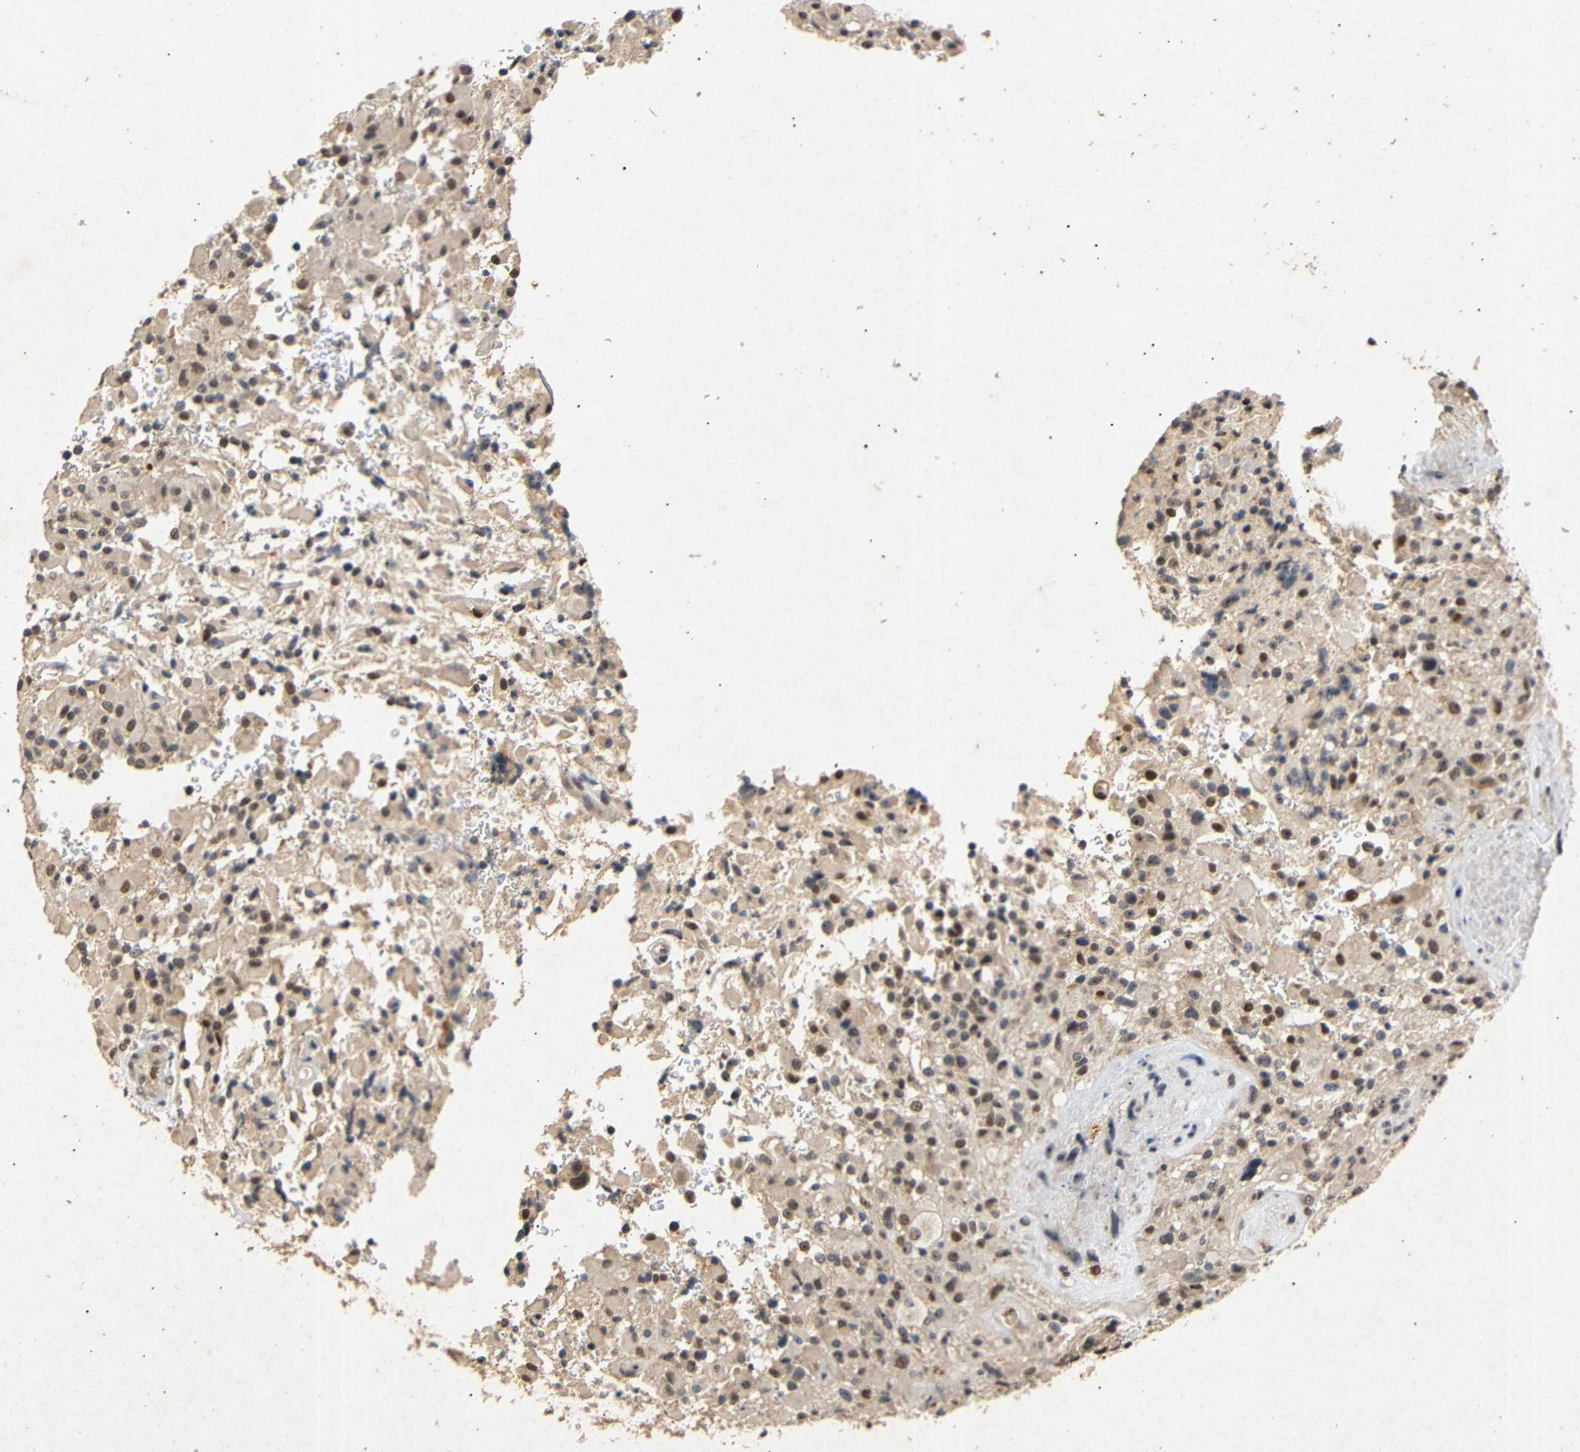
{"staining": {"intensity": "moderate", "quantity": "25%-75%", "location": "nuclear"}, "tissue": "glioma", "cell_type": "Tumor cells", "image_type": "cancer", "snomed": [{"axis": "morphology", "description": "Glioma, malignant, High grade"}, {"axis": "topography", "description": "Brain"}], "caption": "Immunohistochemical staining of glioma exhibits medium levels of moderate nuclear staining in approximately 25%-75% of tumor cells.", "gene": "PARN", "patient": {"sex": "male", "age": 71}}